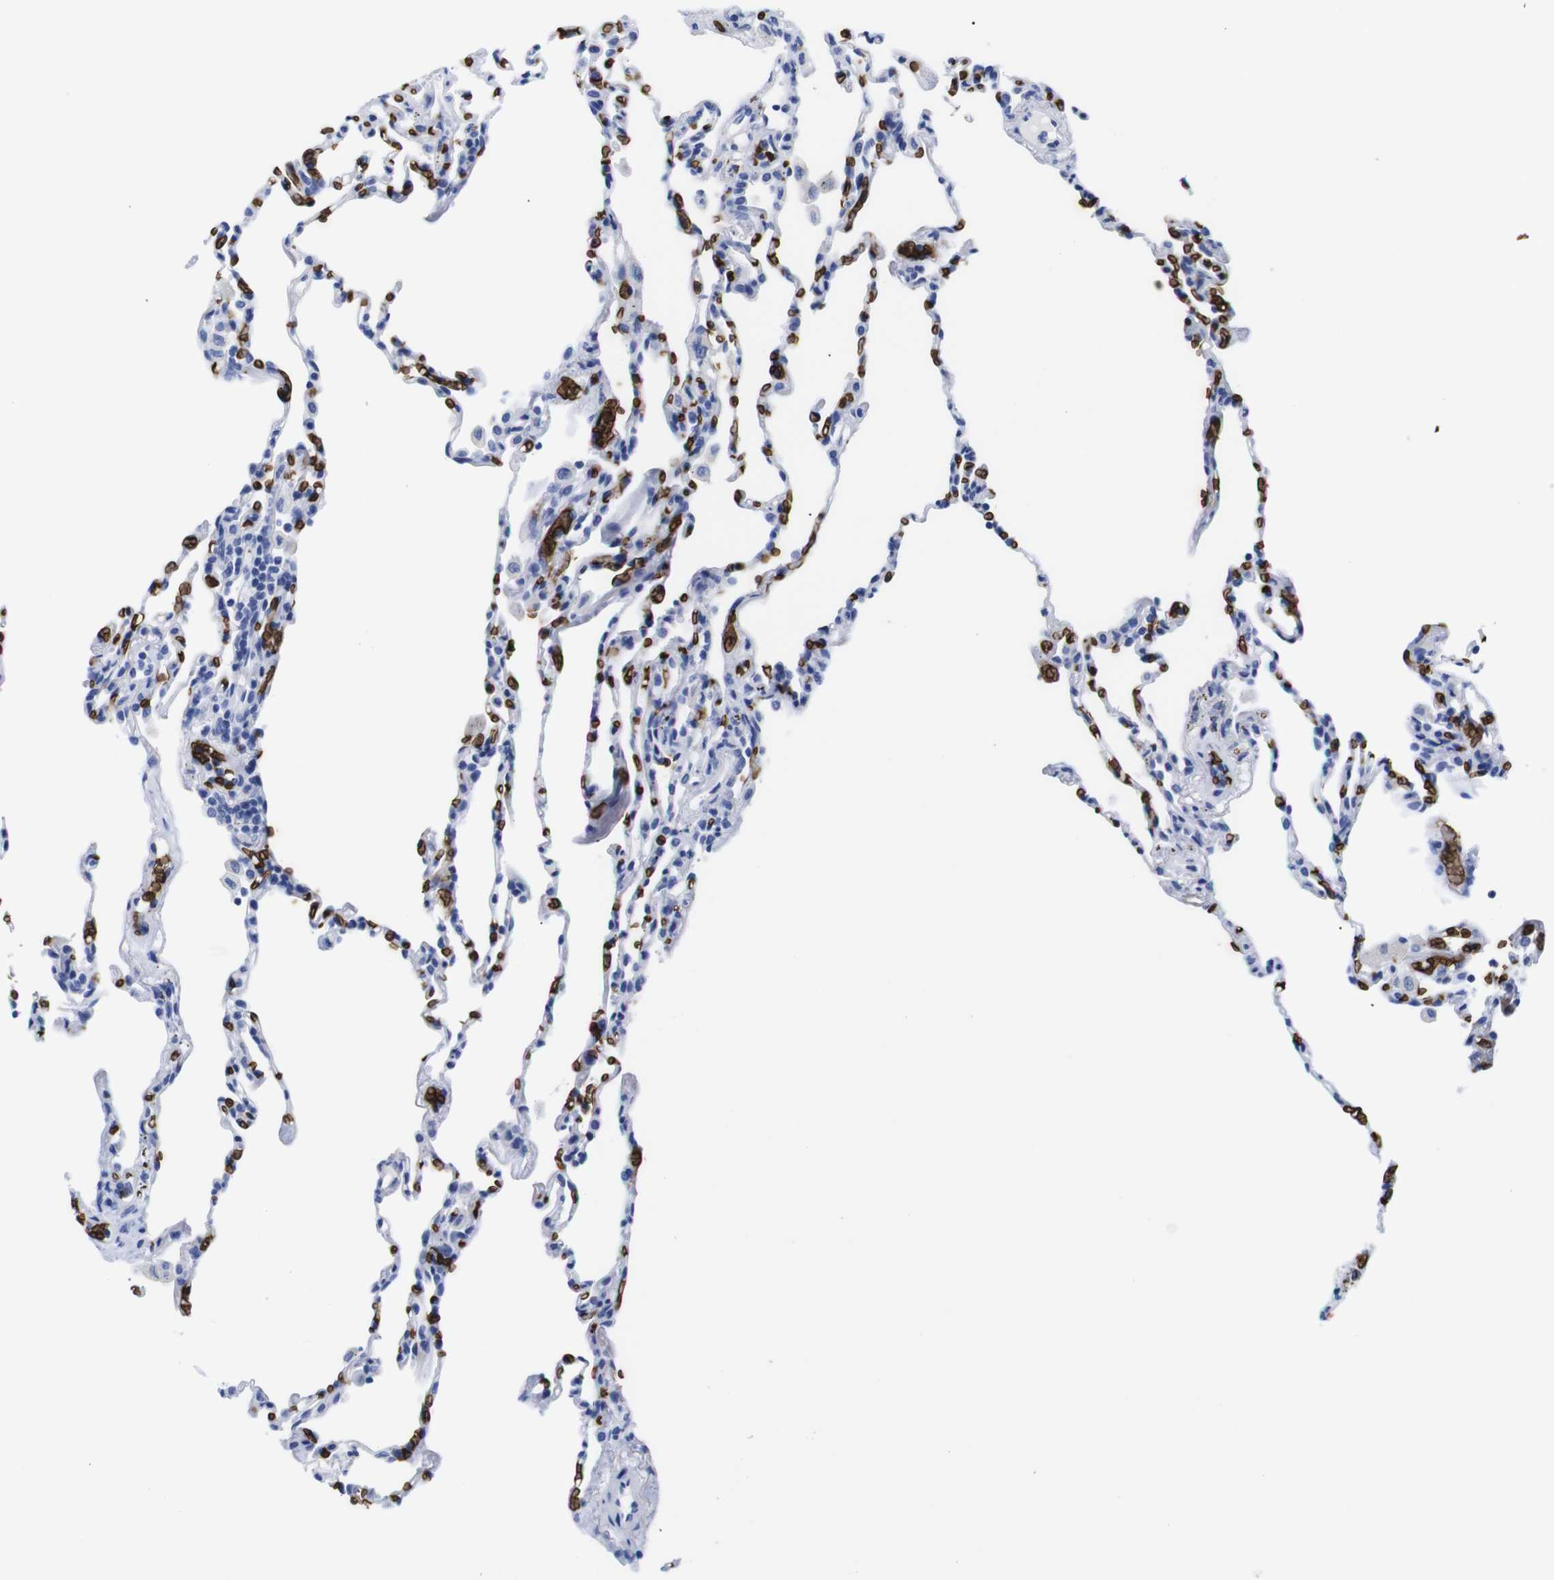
{"staining": {"intensity": "negative", "quantity": "none", "location": "none"}, "tissue": "lung", "cell_type": "Alveolar cells", "image_type": "normal", "snomed": [{"axis": "morphology", "description": "Normal tissue, NOS"}, {"axis": "topography", "description": "Lung"}], "caption": "Immunohistochemistry of normal lung displays no positivity in alveolar cells. Nuclei are stained in blue.", "gene": "S1PR2", "patient": {"sex": "male", "age": 59}}